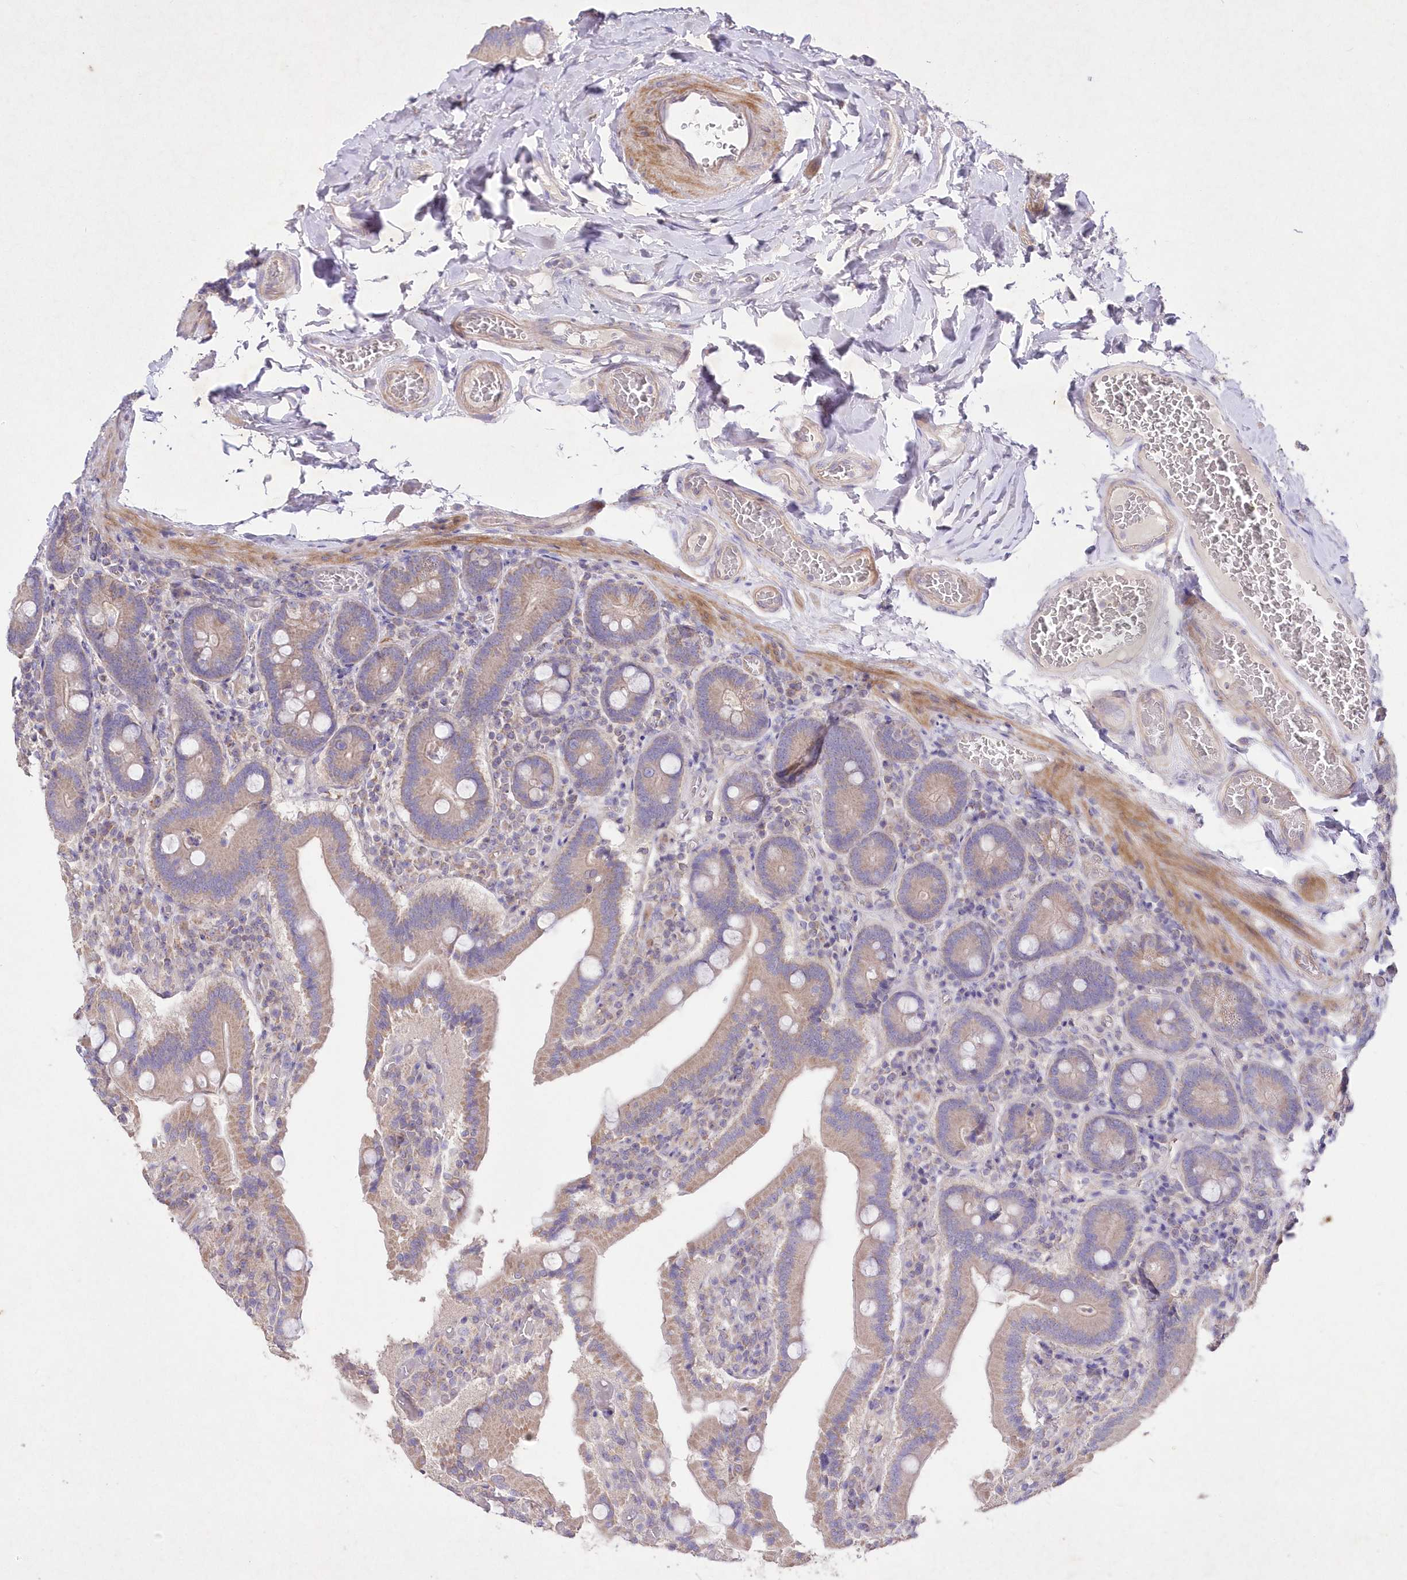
{"staining": {"intensity": "weak", "quantity": ">75%", "location": "cytoplasmic/membranous"}, "tissue": "duodenum", "cell_type": "Glandular cells", "image_type": "normal", "snomed": [{"axis": "morphology", "description": "Normal tissue, NOS"}, {"axis": "topography", "description": "Duodenum"}], "caption": "Immunohistochemistry photomicrograph of unremarkable duodenum stained for a protein (brown), which reveals low levels of weak cytoplasmic/membranous staining in about >75% of glandular cells.", "gene": "ITSN2", "patient": {"sex": "female", "age": 62}}